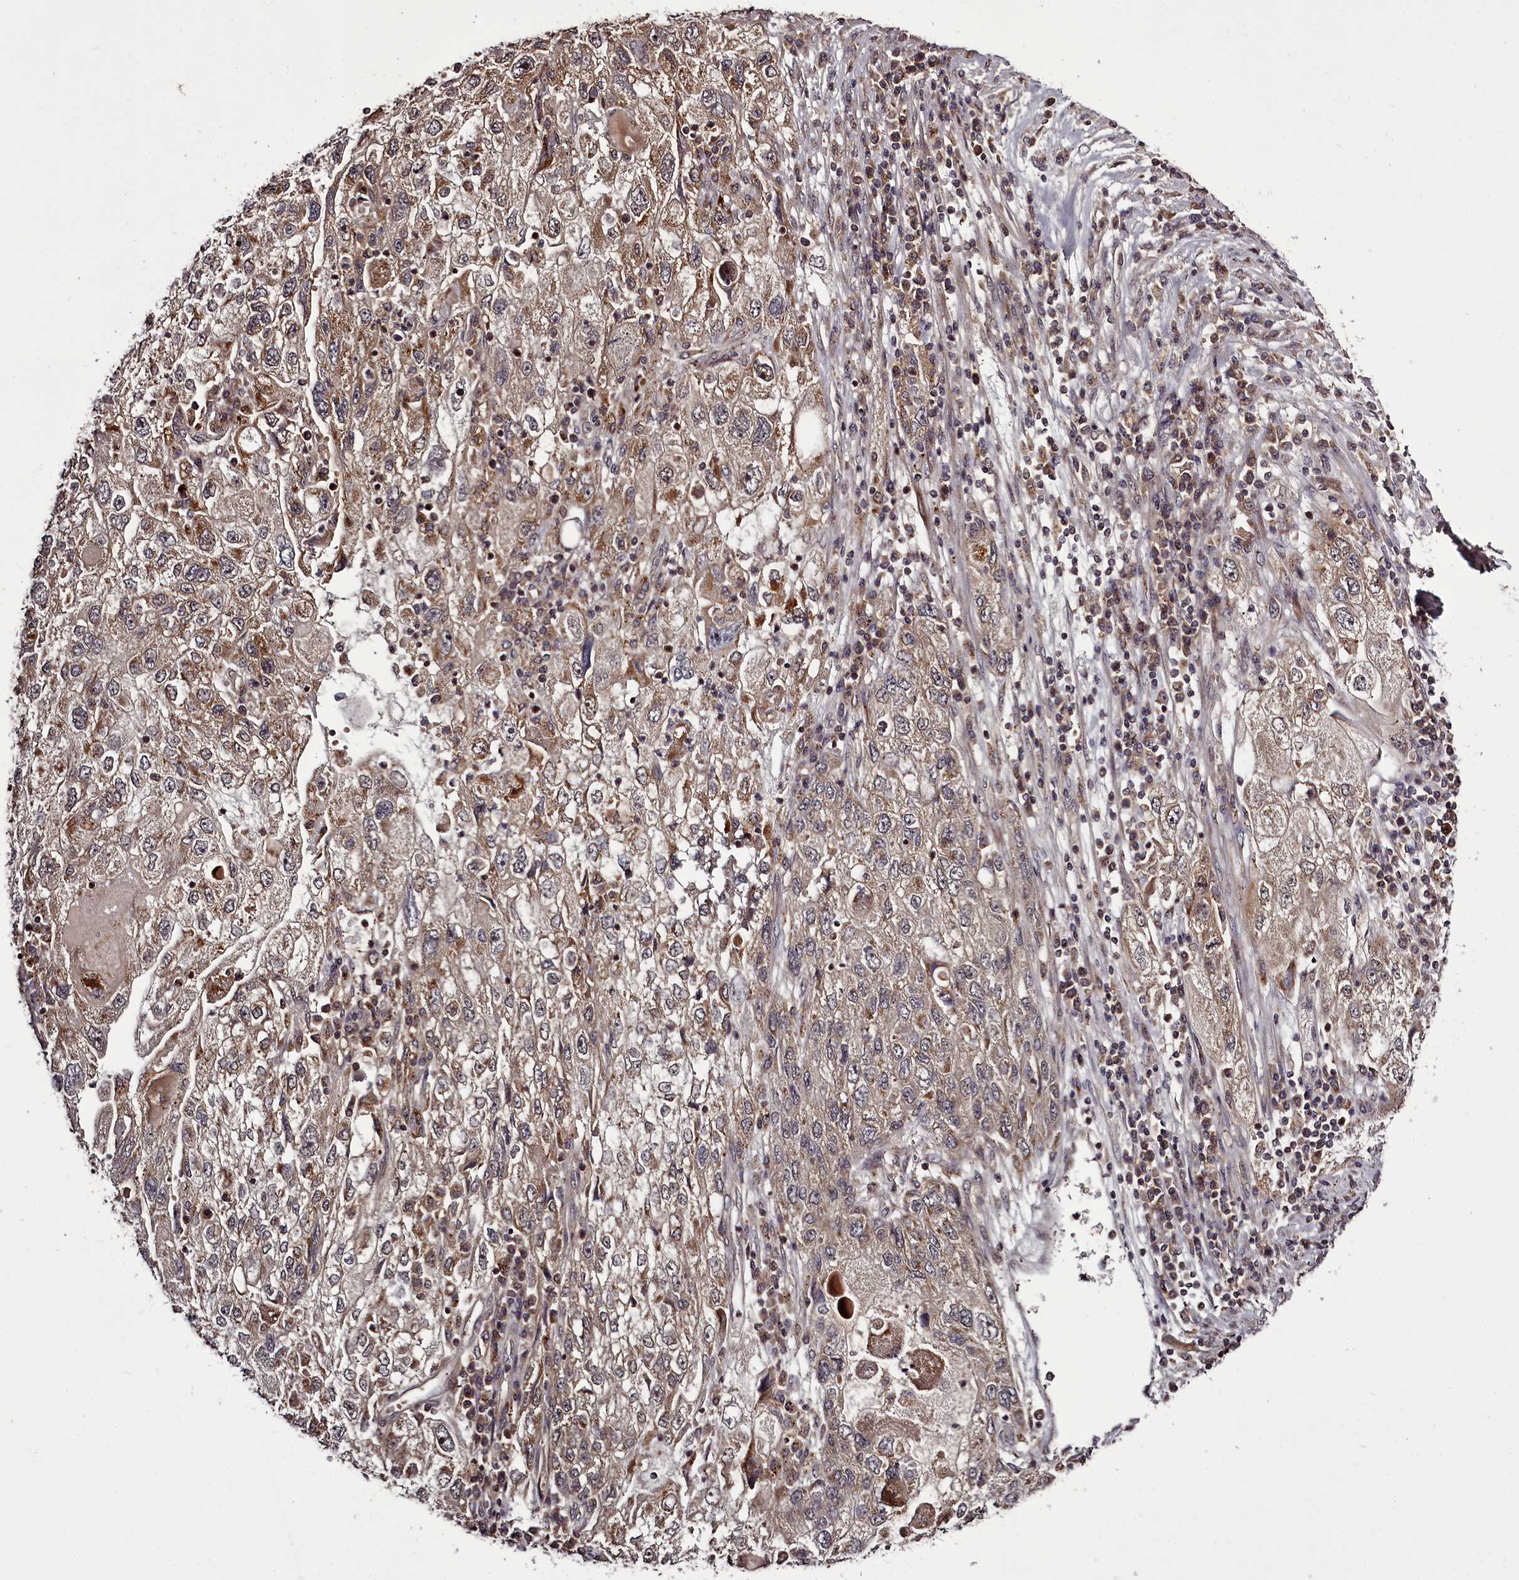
{"staining": {"intensity": "weak", "quantity": ">75%", "location": "cytoplasmic/membranous"}, "tissue": "endometrial cancer", "cell_type": "Tumor cells", "image_type": "cancer", "snomed": [{"axis": "morphology", "description": "Adenocarcinoma, NOS"}, {"axis": "topography", "description": "Endometrium"}], "caption": "A high-resolution photomicrograph shows immunohistochemistry (IHC) staining of endometrial cancer (adenocarcinoma), which shows weak cytoplasmic/membranous expression in approximately >75% of tumor cells.", "gene": "PCBP2", "patient": {"sex": "female", "age": 49}}